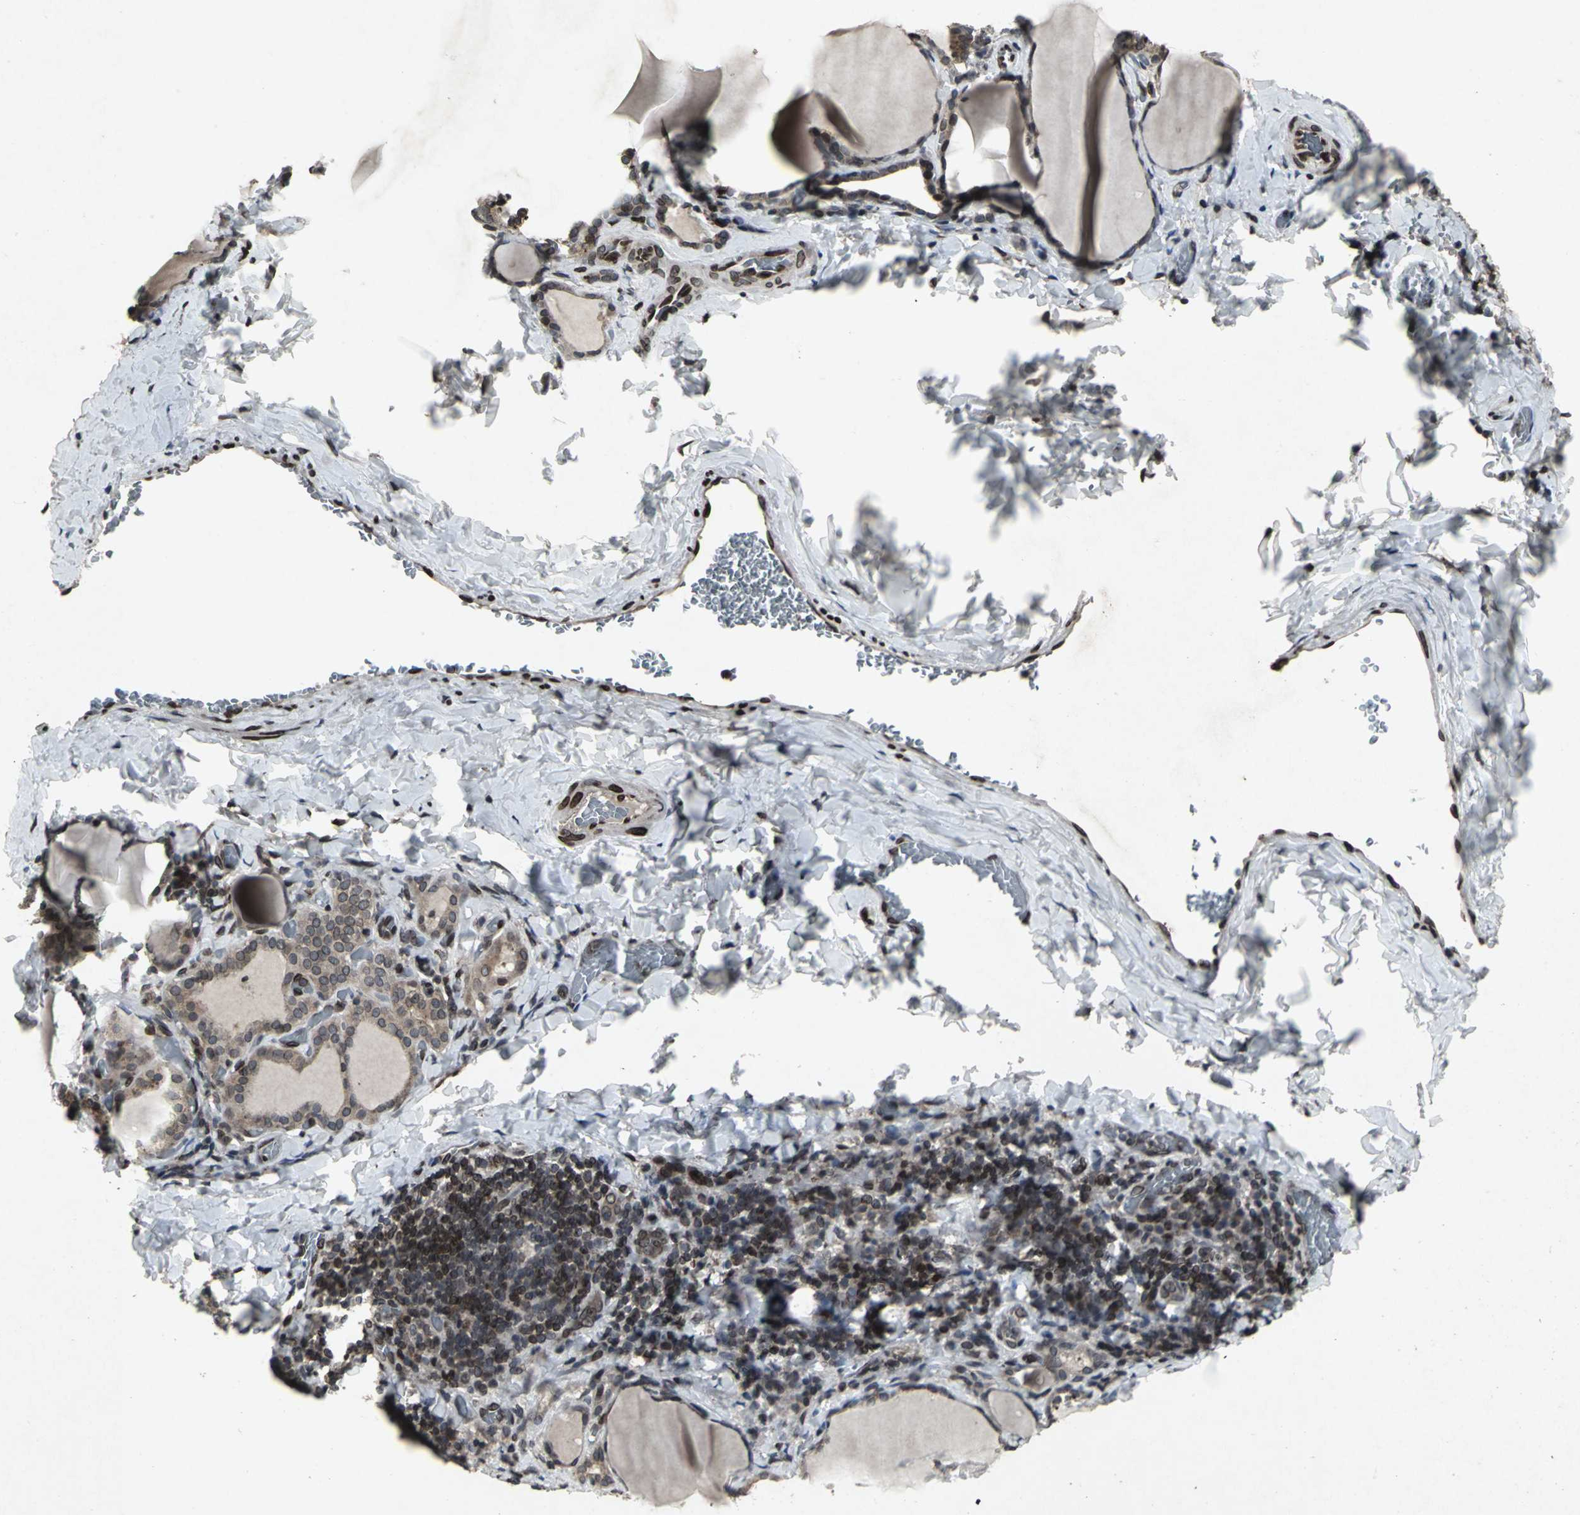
{"staining": {"intensity": "strong", "quantity": ">75%", "location": "nuclear"}, "tissue": "thyroid gland", "cell_type": "Glandular cells", "image_type": "normal", "snomed": [{"axis": "morphology", "description": "Normal tissue, NOS"}, {"axis": "morphology", "description": "Papillary adenocarcinoma, NOS"}, {"axis": "topography", "description": "Thyroid gland"}], "caption": "Immunohistochemical staining of benign thyroid gland exhibits >75% levels of strong nuclear protein expression in about >75% of glandular cells.", "gene": "SH2B3", "patient": {"sex": "female", "age": 30}}